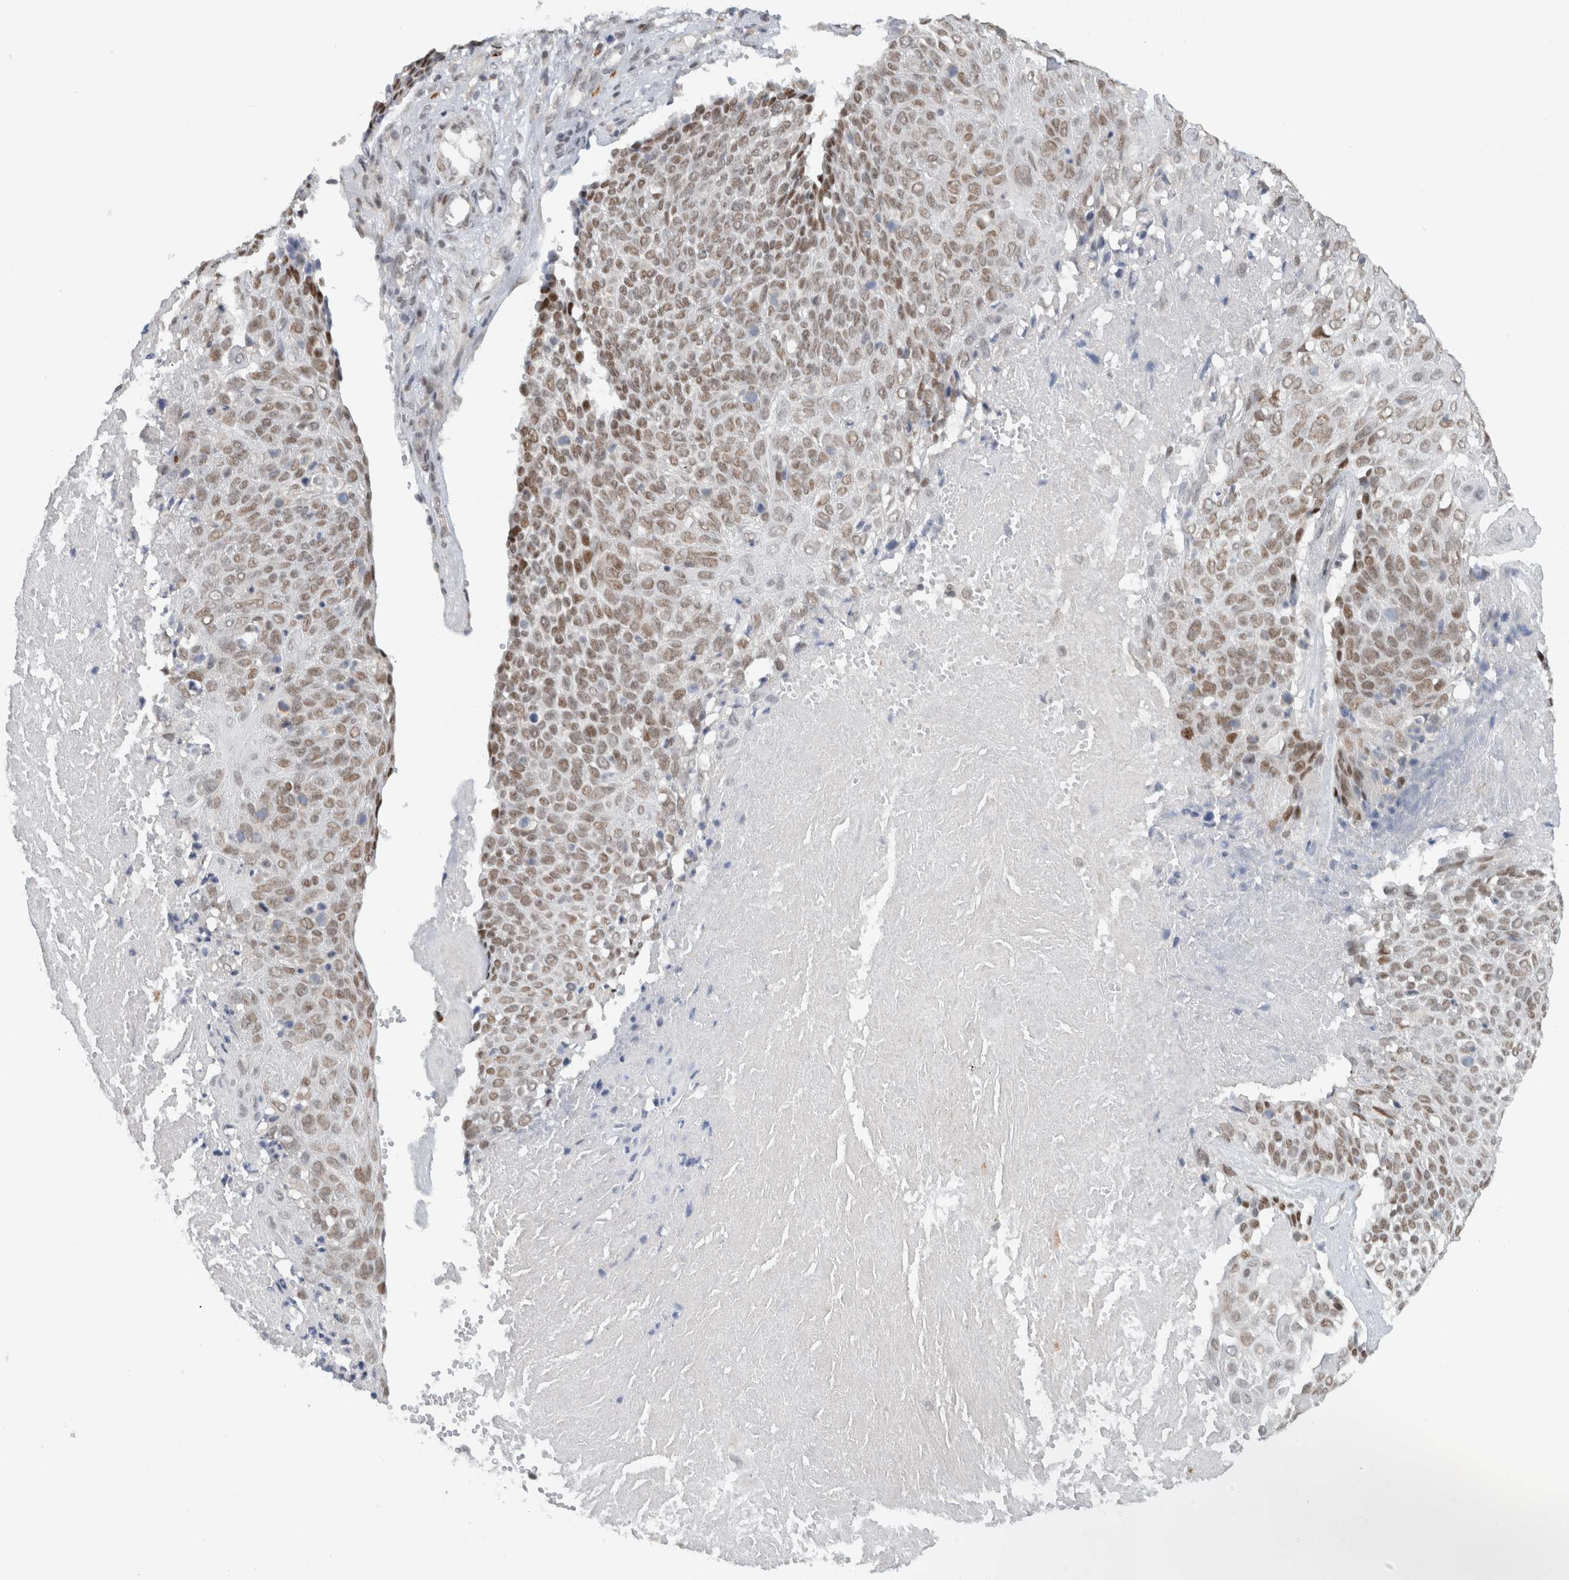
{"staining": {"intensity": "moderate", "quantity": "25%-75%", "location": "nuclear"}, "tissue": "cervical cancer", "cell_type": "Tumor cells", "image_type": "cancer", "snomed": [{"axis": "morphology", "description": "Squamous cell carcinoma, NOS"}, {"axis": "topography", "description": "Cervix"}], "caption": "Immunohistochemistry (IHC) histopathology image of neoplastic tissue: cervical squamous cell carcinoma stained using immunohistochemistry demonstrates medium levels of moderate protein expression localized specifically in the nuclear of tumor cells, appearing as a nuclear brown color.", "gene": "HNRNPR", "patient": {"sex": "female", "age": 74}}